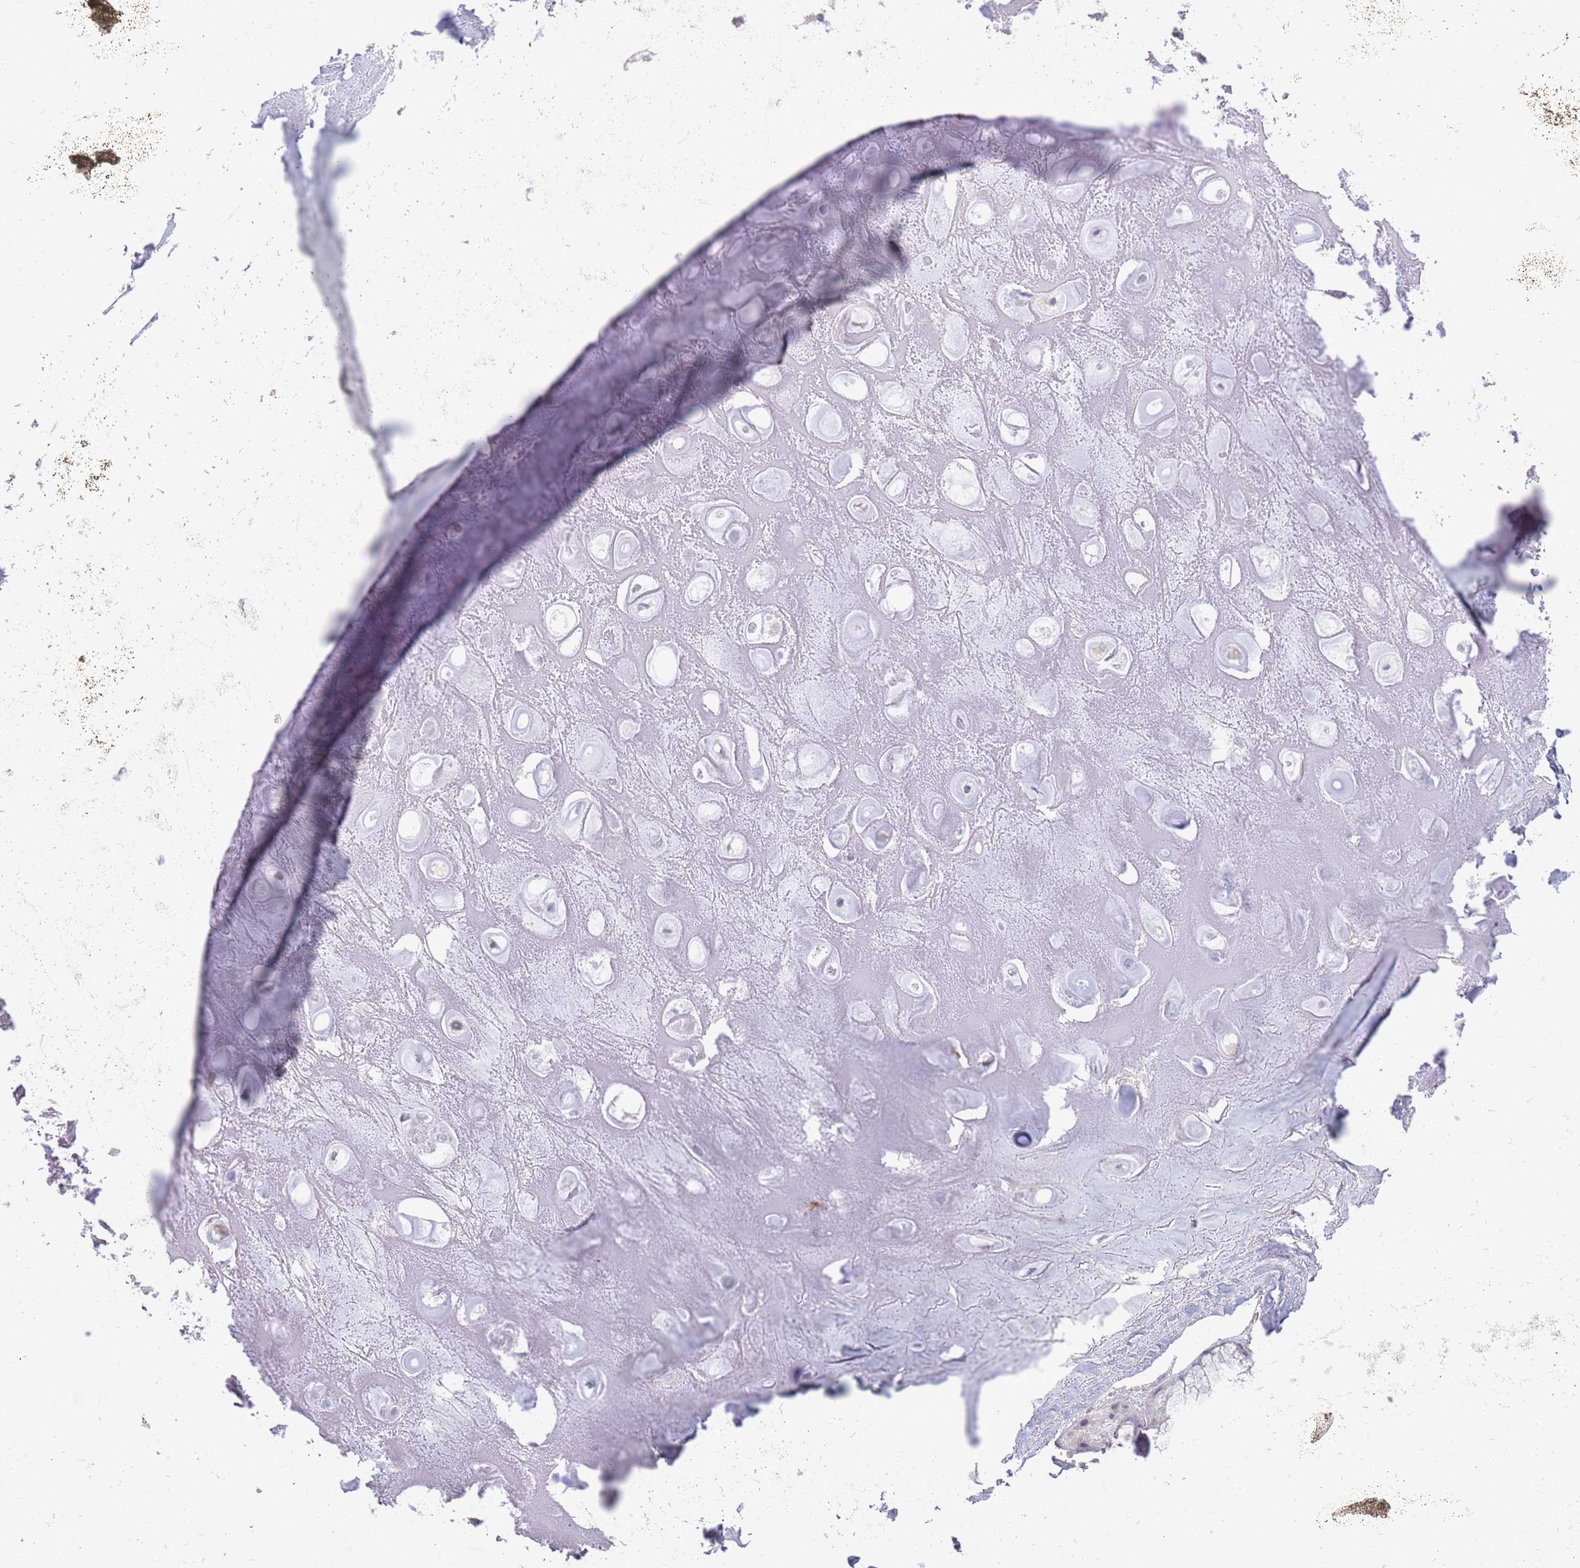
{"staining": {"intensity": "negative", "quantity": "none", "location": "none"}, "tissue": "adipose tissue", "cell_type": "Adipocytes", "image_type": "normal", "snomed": [{"axis": "morphology", "description": "Normal tissue, NOS"}, {"axis": "topography", "description": "Cartilage tissue"}], "caption": "High power microscopy histopathology image of an IHC image of benign adipose tissue, revealing no significant expression in adipocytes.", "gene": "ZNF14", "patient": {"sex": "male", "age": 81}}